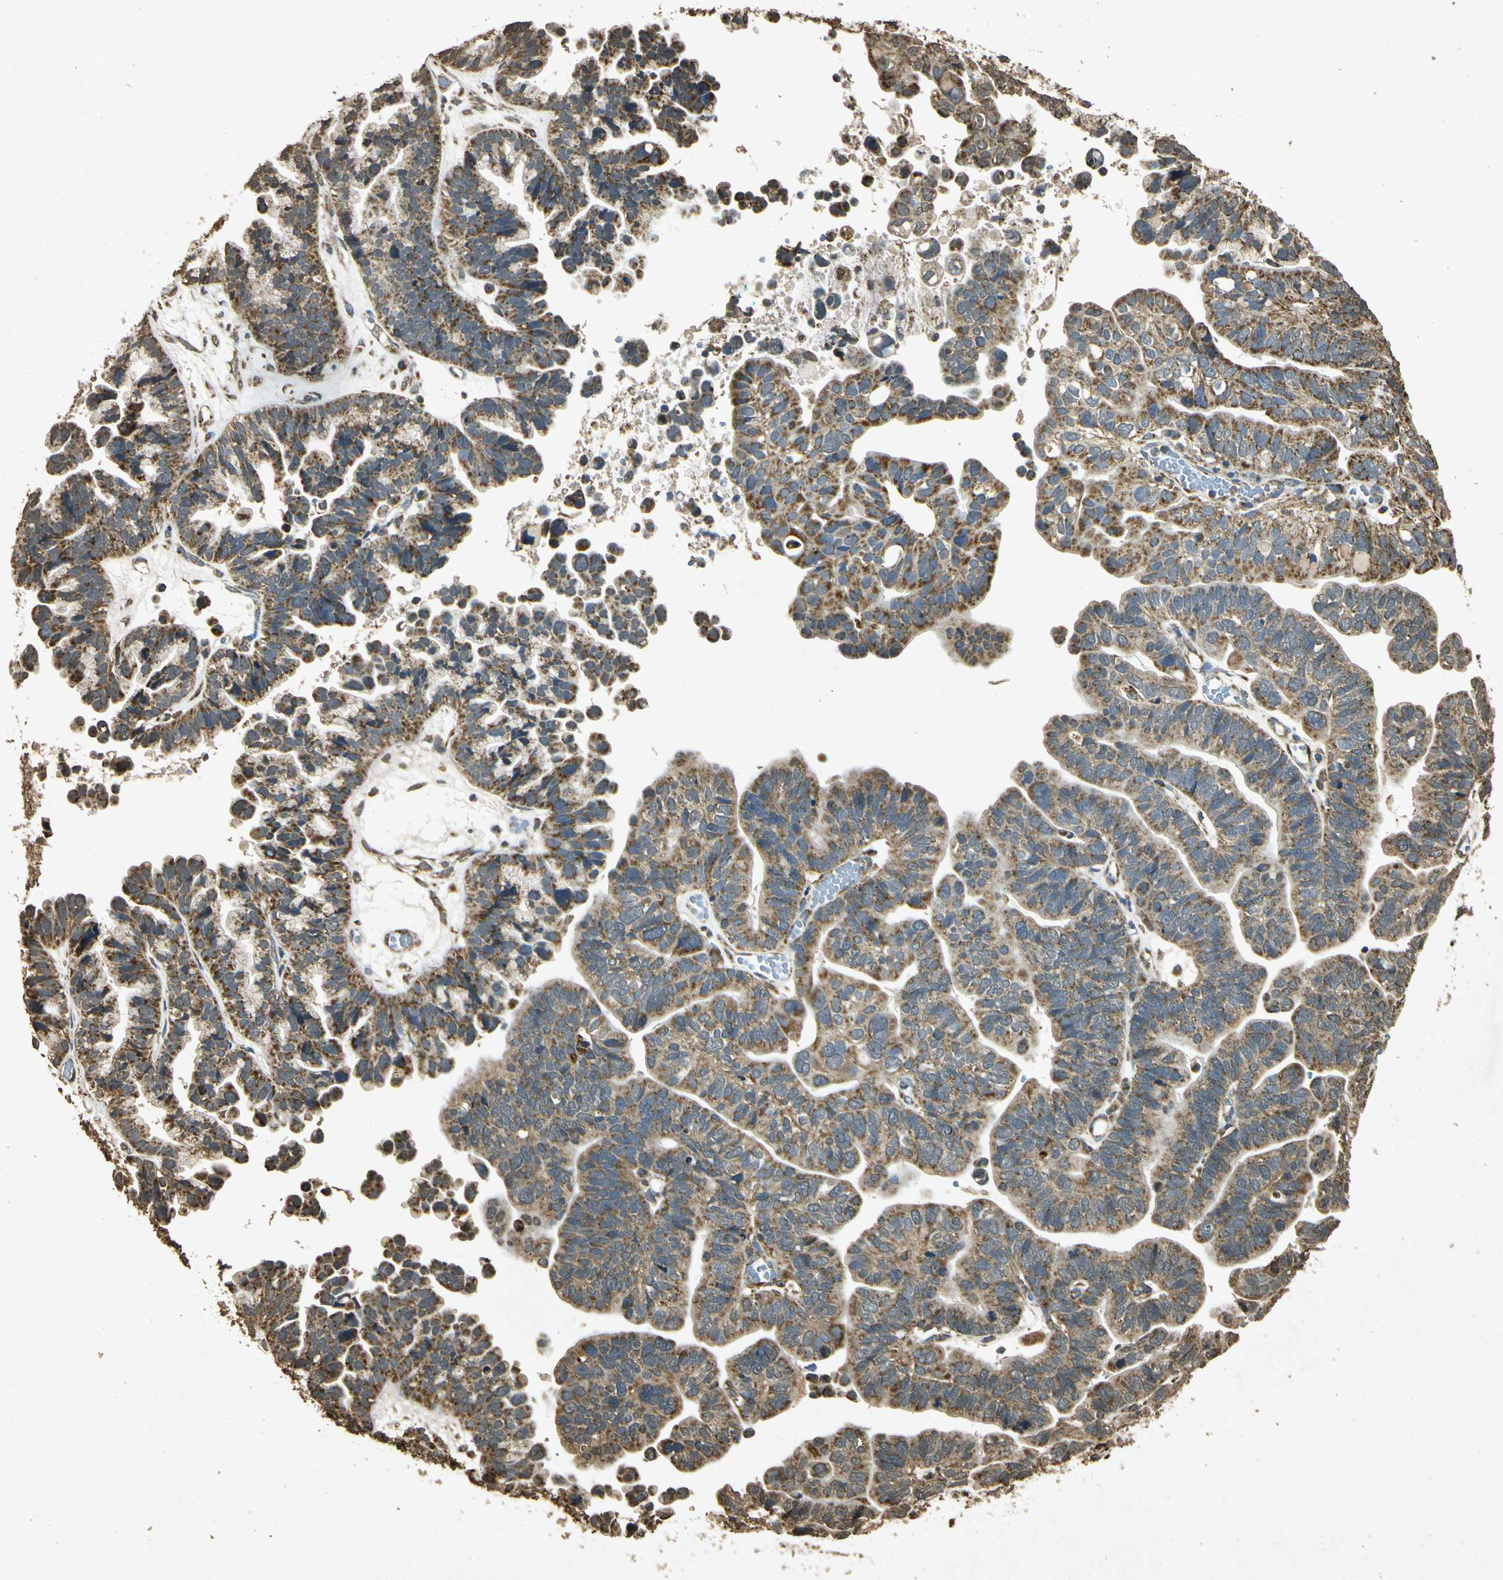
{"staining": {"intensity": "weak", "quantity": ">75%", "location": "cytoplasmic/membranous"}, "tissue": "ovarian cancer", "cell_type": "Tumor cells", "image_type": "cancer", "snomed": [{"axis": "morphology", "description": "Cystadenocarcinoma, serous, NOS"}, {"axis": "topography", "description": "Ovary"}], "caption": "Ovarian cancer stained with IHC demonstrates weak cytoplasmic/membranous expression in approximately >75% of tumor cells. The protein of interest is shown in brown color, while the nuclei are stained blue.", "gene": "PRDX3", "patient": {"sex": "female", "age": 56}}